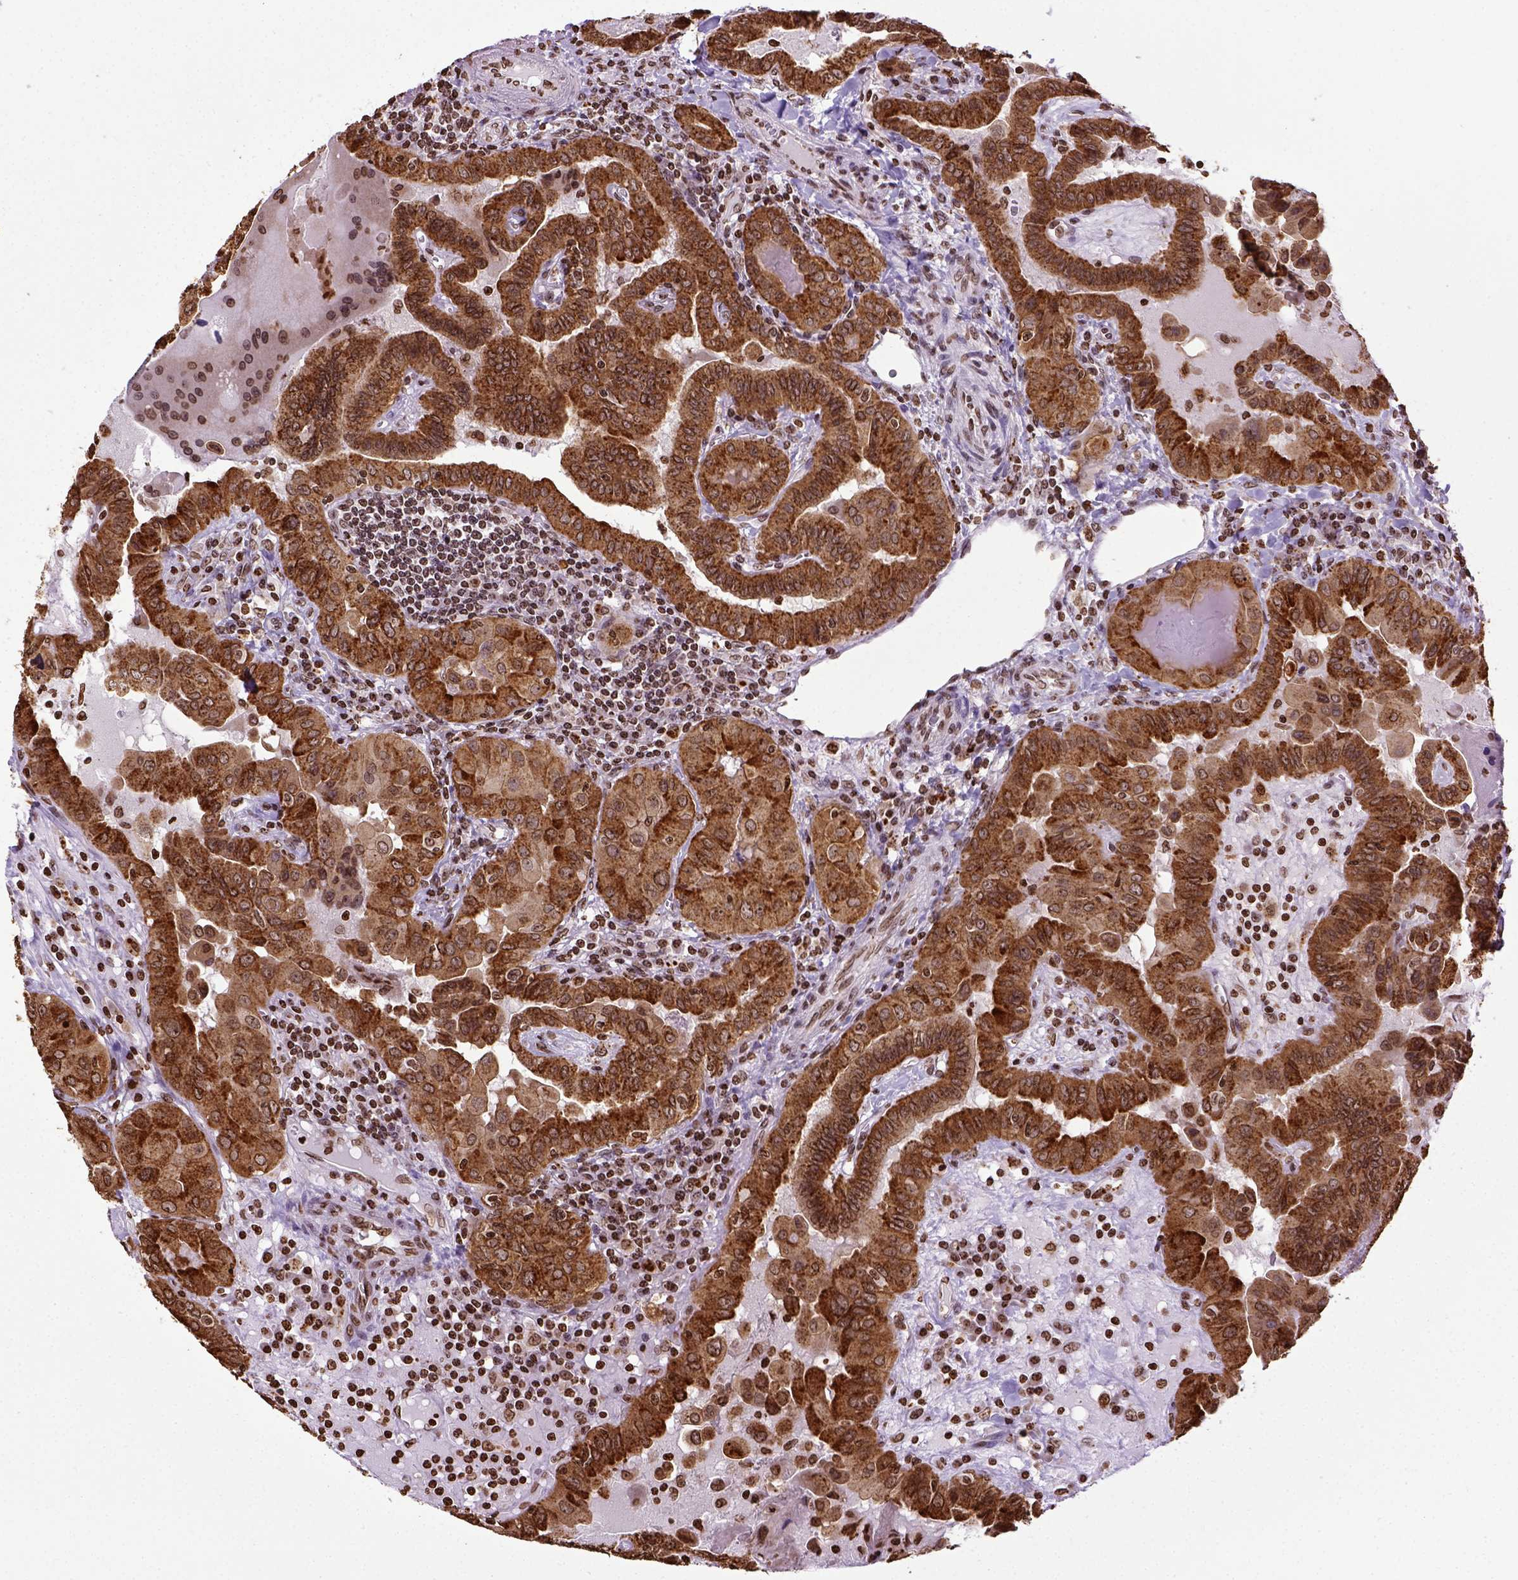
{"staining": {"intensity": "moderate", "quantity": ">75%", "location": "cytoplasmic/membranous,nuclear"}, "tissue": "thyroid cancer", "cell_type": "Tumor cells", "image_type": "cancer", "snomed": [{"axis": "morphology", "description": "Papillary adenocarcinoma, NOS"}, {"axis": "topography", "description": "Thyroid gland"}], "caption": "DAB (3,3'-diaminobenzidine) immunohistochemical staining of human thyroid cancer (papillary adenocarcinoma) displays moderate cytoplasmic/membranous and nuclear protein staining in about >75% of tumor cells.", "gene": "ZNF75D", "patient": {"sex": "female", "age": 37}}